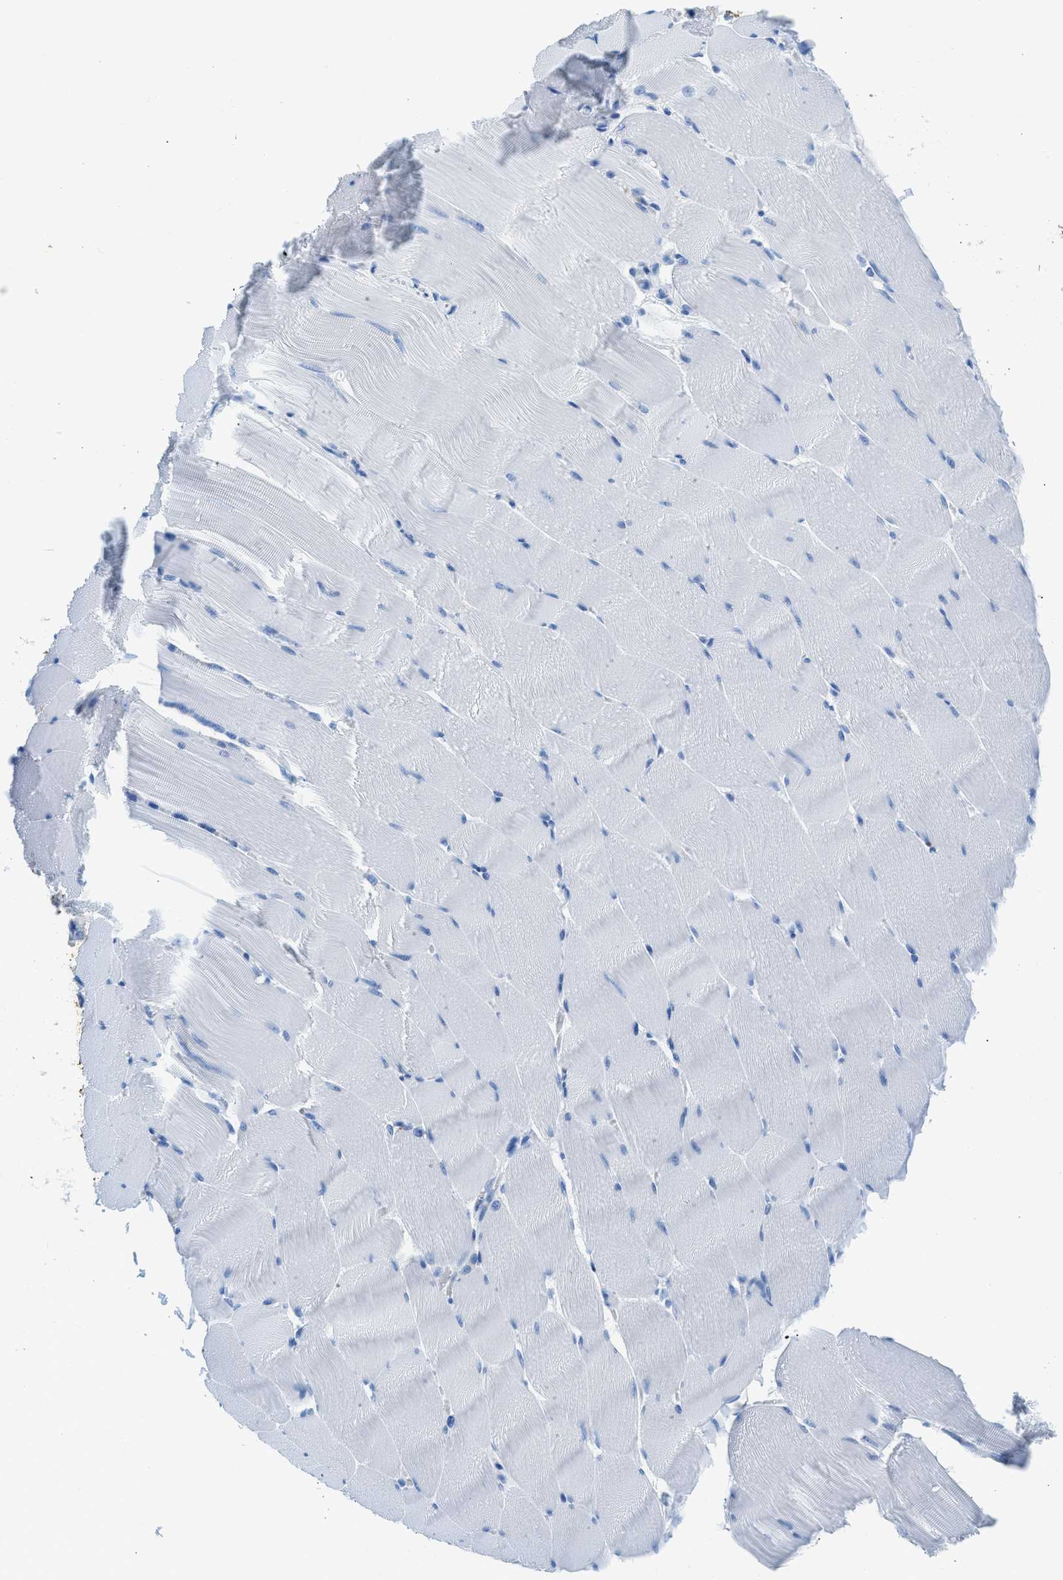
{"staining": {"intensity": "negative", "quantity": "none", "location": "none"}, "tissue": "skeletal muscle", "cell_type": "Myocytes", "image_type": "normal", "snomed": [{"axis": "morphology", "description": "Normal tissue, NOS"}, {"axis": "topography", "description": "Skeletal muscle"}], "caption": "There is no significant expression in myocytes of skeletal muscle. The staining was performed using DAB (3,3'-diaminobenzidine) to visualize the protein expression in brown, while the nuclei were stained in blue with hematoxylin (Magnification: 20x).", "gene": "FAIM2", "patient": {"sex": "male", "age": 62}}